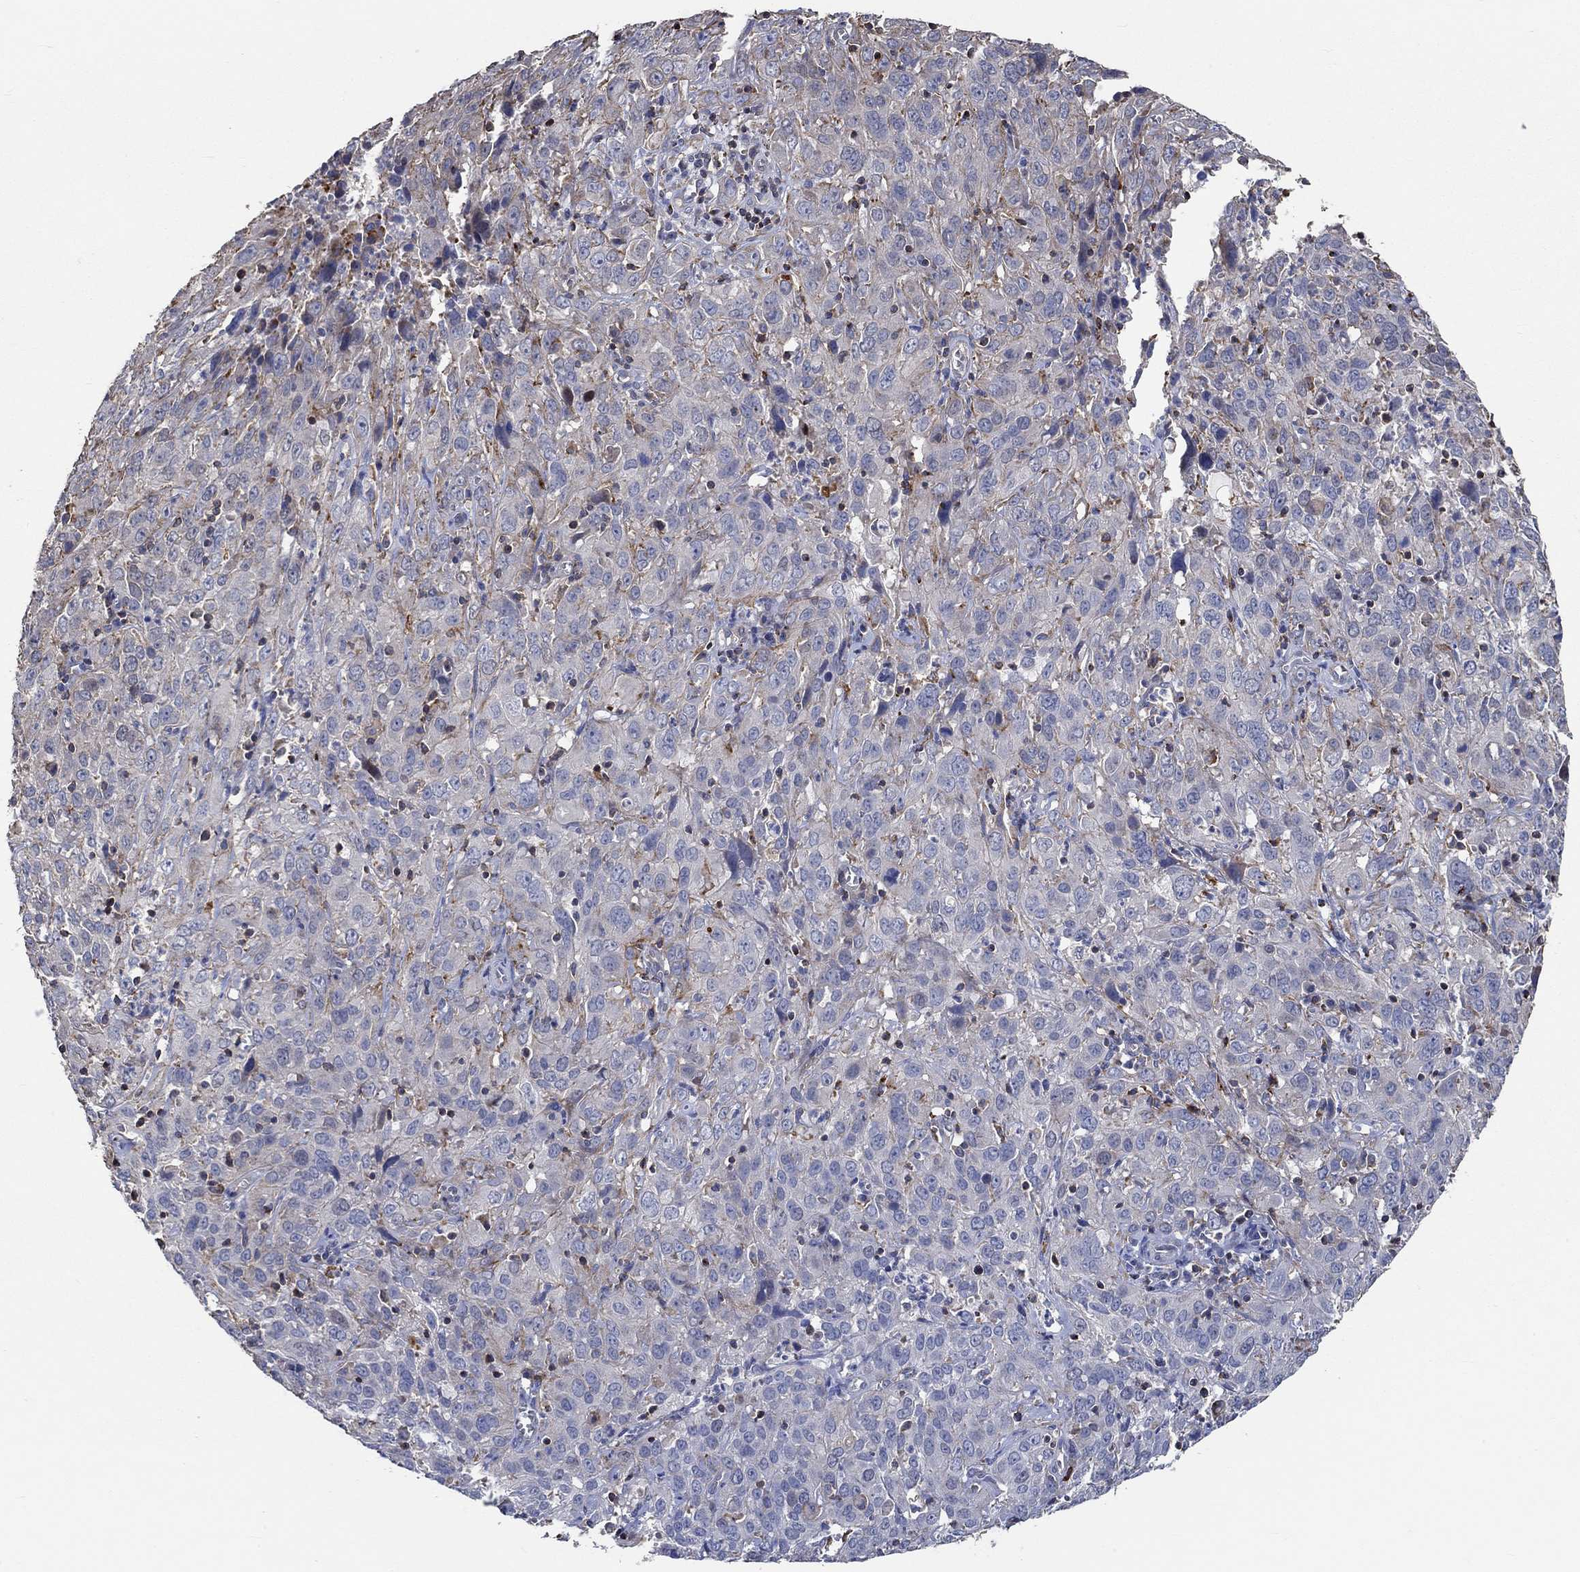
{"staining": {"intensity": "moderate", "quantity": "<25%", "location": "cytoplasmic/membranous"}, "tissue": "cervical cancer", "cell_type": "Tumor cells", "image_type": "cancer", "snomed": [{"axis": "morphology", "description": "Squamous cell carcinoma, NOS"}, {"axis": "topography", "description": "Cervix"}], "caption": "There is low levels of moderate cytoplasmic/membranous staining in tumor cells of cervical cancer (squamous cell carcinoma), as demonstrated by immunohistochemical staining (brown color).", "gene": "TNFAIP8L3", "patient": {"sex": "female", "age": 32}}